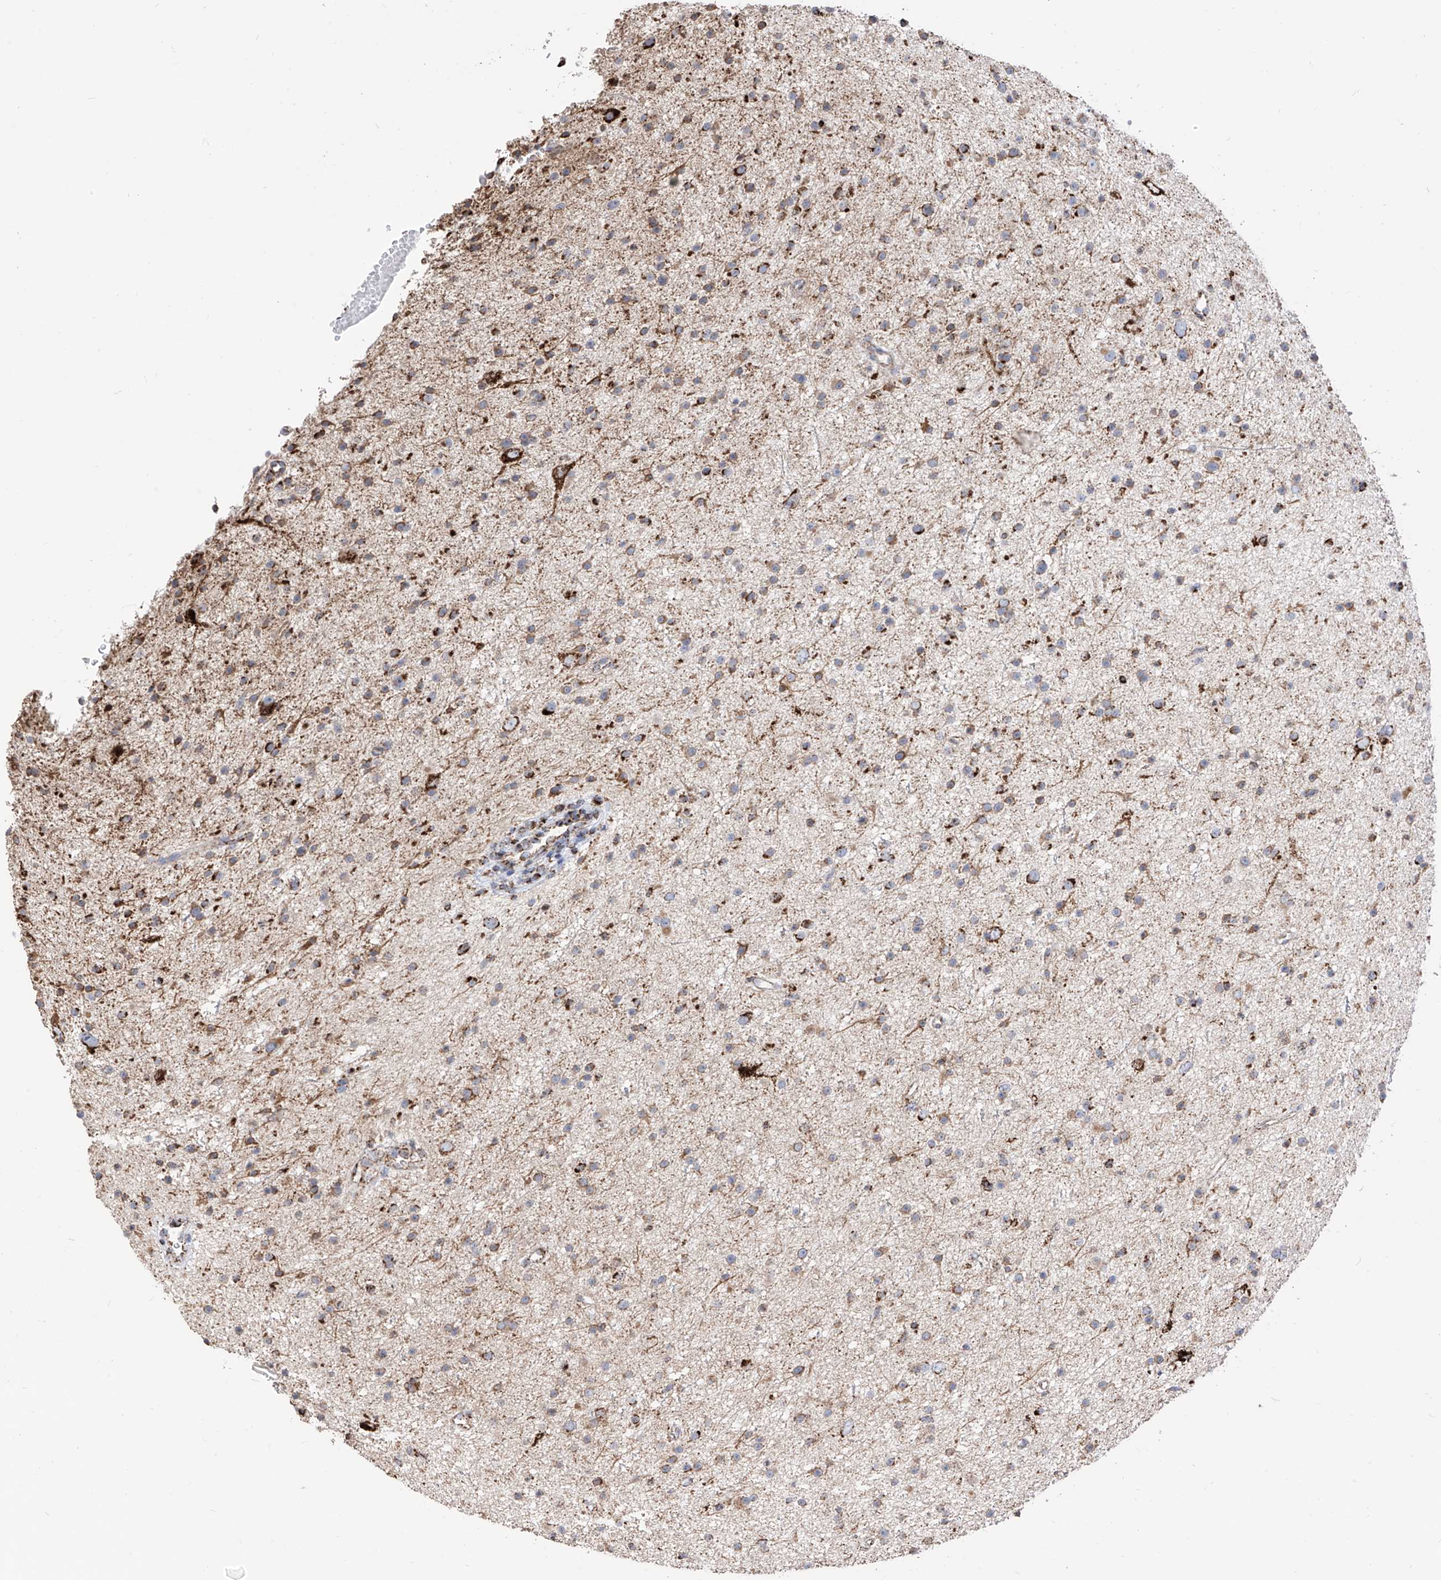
{"staining": {"intensity": "strong", "quantity": "25%-75%", "location": "cytoplasmic/membranous"}, "tissue": "glioma", "cell_type": "Tumor cells", "image_type": "cancer", "snomed": [{"axis": "morphology", "description": "Glioma, malignant, Low grade"}, {"axis": "topography", "description": "Cerebral cortex"}], "caption": "A brown stain shows strong cytoplasmic/membranous staining of a protein in human glioma tumor cells.", "gene": "COX5B", "patient": {"sex": "female", "age": 39}}